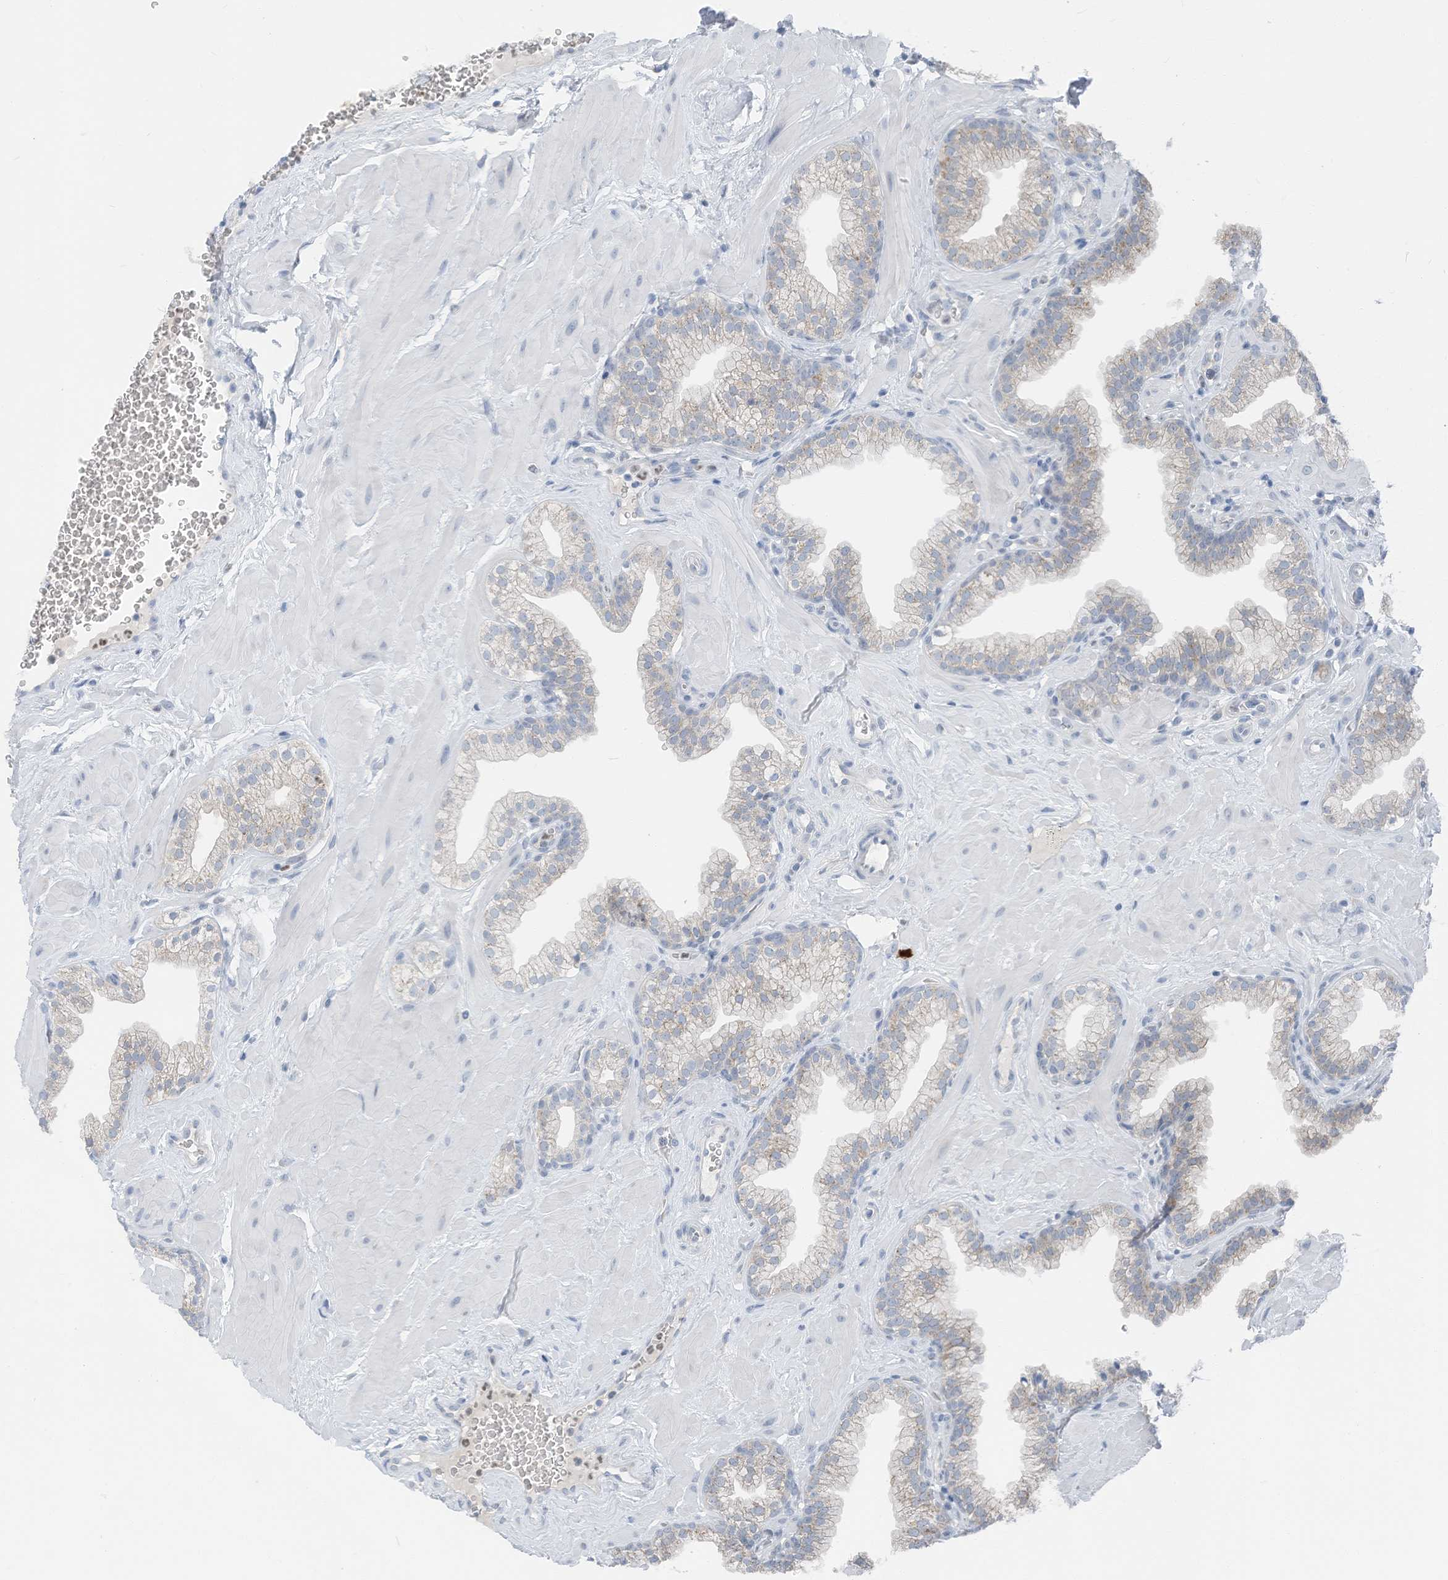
{"staining": {"intensity": "weak", "quantity": "<25%", "location": "cytoplasmic/membranous"}, "tissue": "prostate", "cell_type": "Glandular cells", "image_type": "normal", "snomed": [{"axis": "morphology", "description": "Normal tissue, NOS"}, {"axis": "morphology", "description": "Urothelial carcinoma, Low grade"}, {"axis": "topography", "description": "Urinary bladder"}, {"axis": "topography", "description": "Prostate"}], "caption": "A high-resolution image shows immunohistochemistry staining of normal prostate, which reveals no significant staining in glandular cells.", "gene": "CHMP2B", "patient": {"sex": "male", "age": 60}}